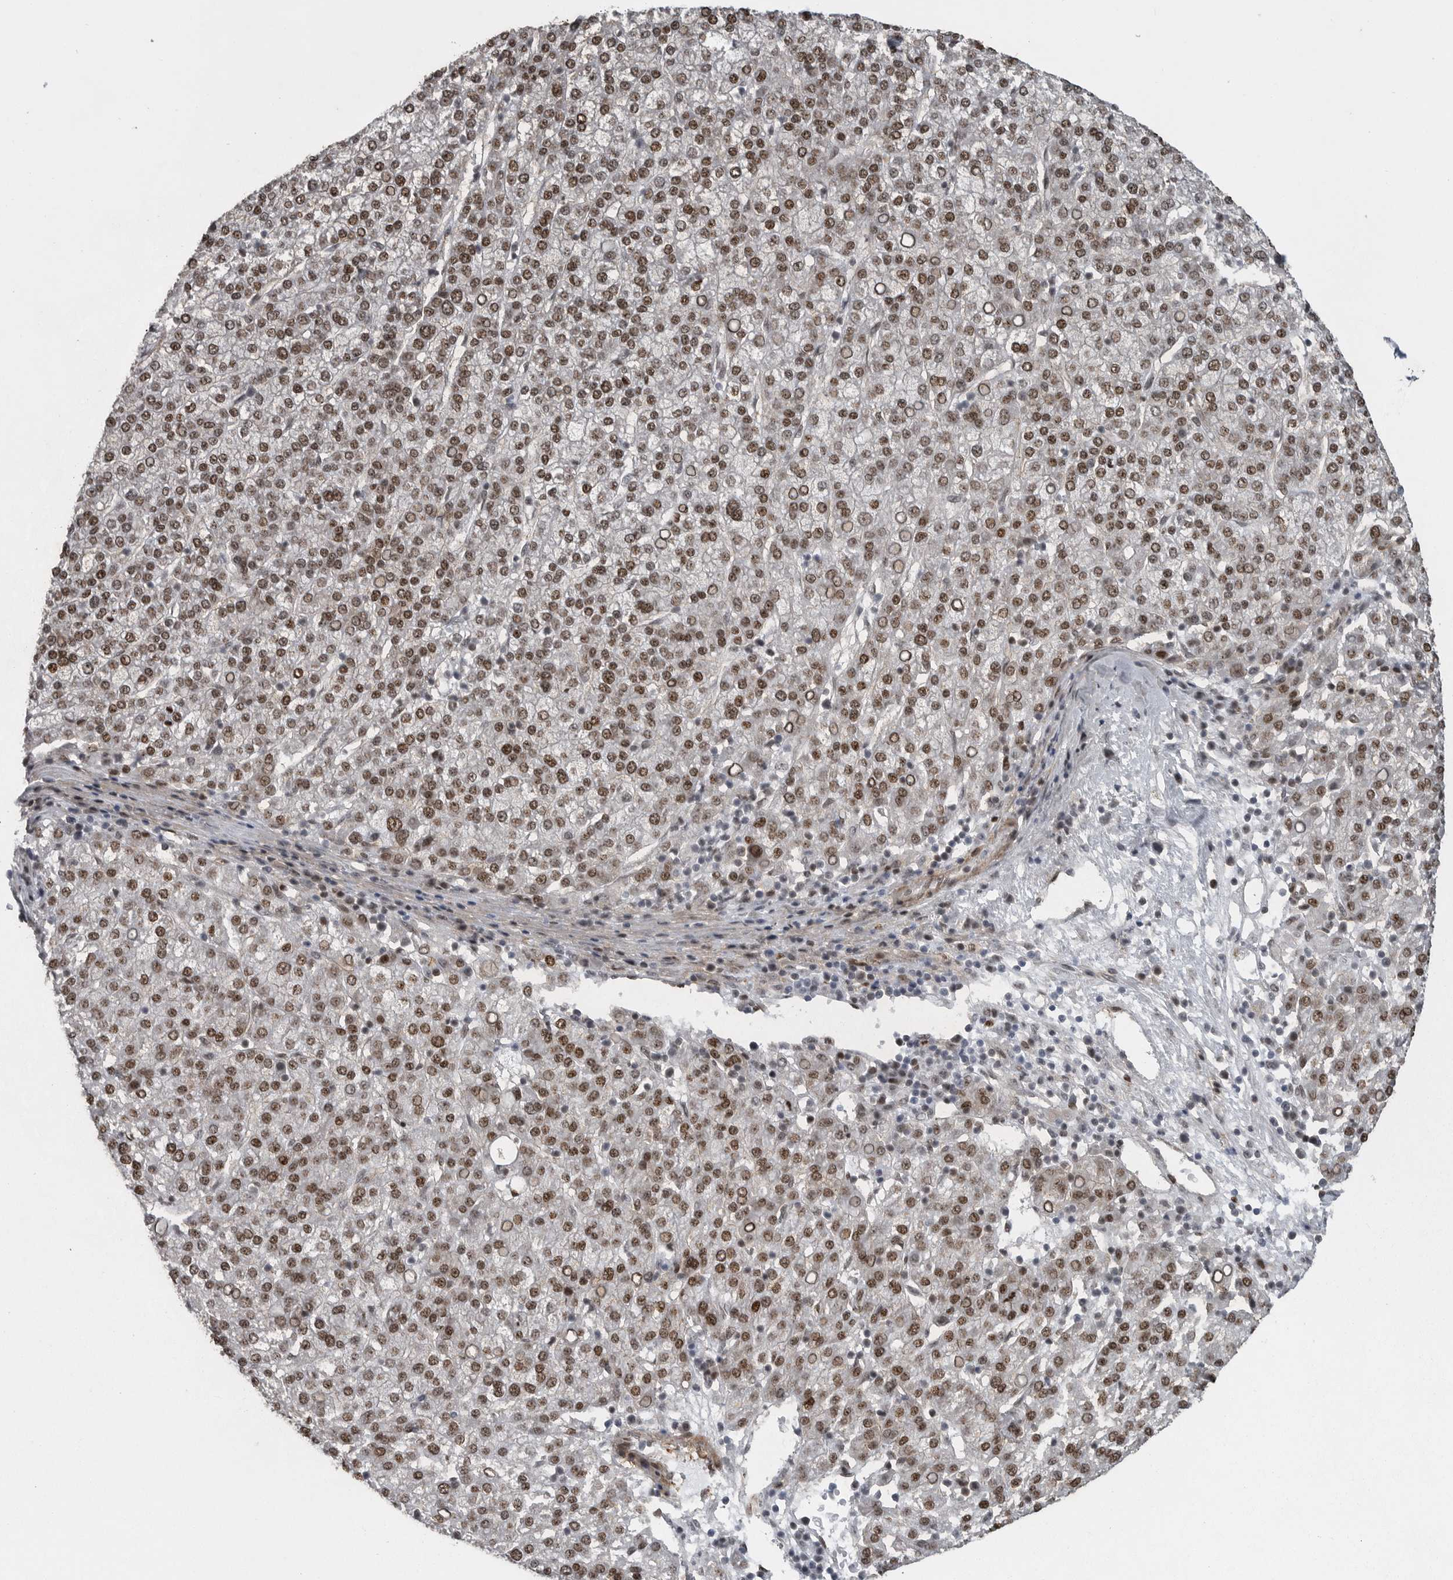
{"staining": {"intensity": "moderate", "quantity": ">75%", "location": "nuclear"}, "tissue": "liver cancer", "cell_type": "Tumor cells", "image_type": "cancer", "snomed": [{"axis": "morphology", "description": "Carcinoma, Hepatocellular, NOS"}, {"axis": "topography", "description": "Liver"}], "caption": "Liver hepatocellular carcinoma stained with immunohistochemistry reveals moderate nuclear expression in approximately >75% of tumor cells.", "gene": "HMGN3", "patient": {"sex": "female", "age": 58}}